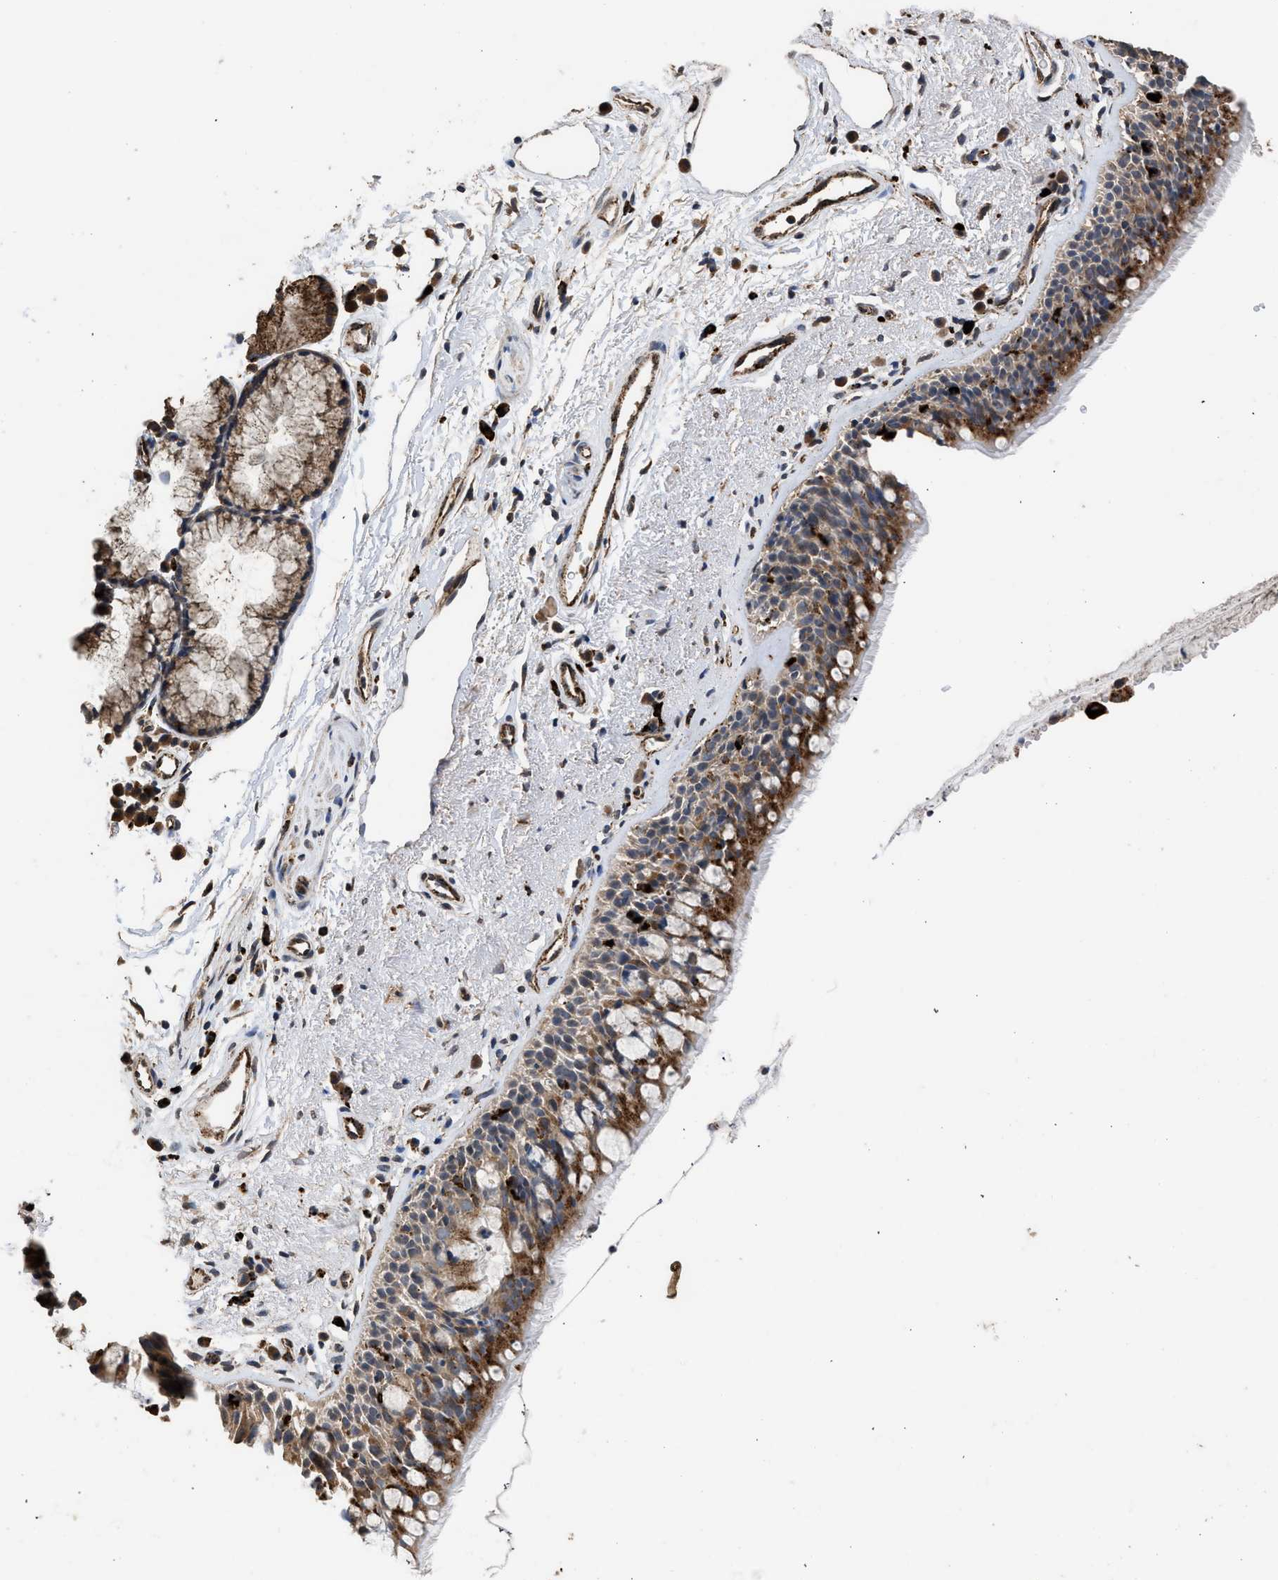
{"staining": {"intensity": "strong", "quantity": ">75%", "location": "cytoplasmic/membranous"}, "tissue": "bronchus", "cell_type": "Respiratory epithelial cells", "image_type": "normal", "snomed": [{"axis": "morphology", "description": "Normal tissue, NOS"}, {"axis": "topography", "description": "Bronchus"}], "caption": "This is an image of immunohistochemistry (IHC) staining of benign bronchus, which shows strong positivity in the cytoplasmic/membranous of respiratory epithelial cells.", "gene": "CTSV", "patient": {"sex": "female", "age": 54}}